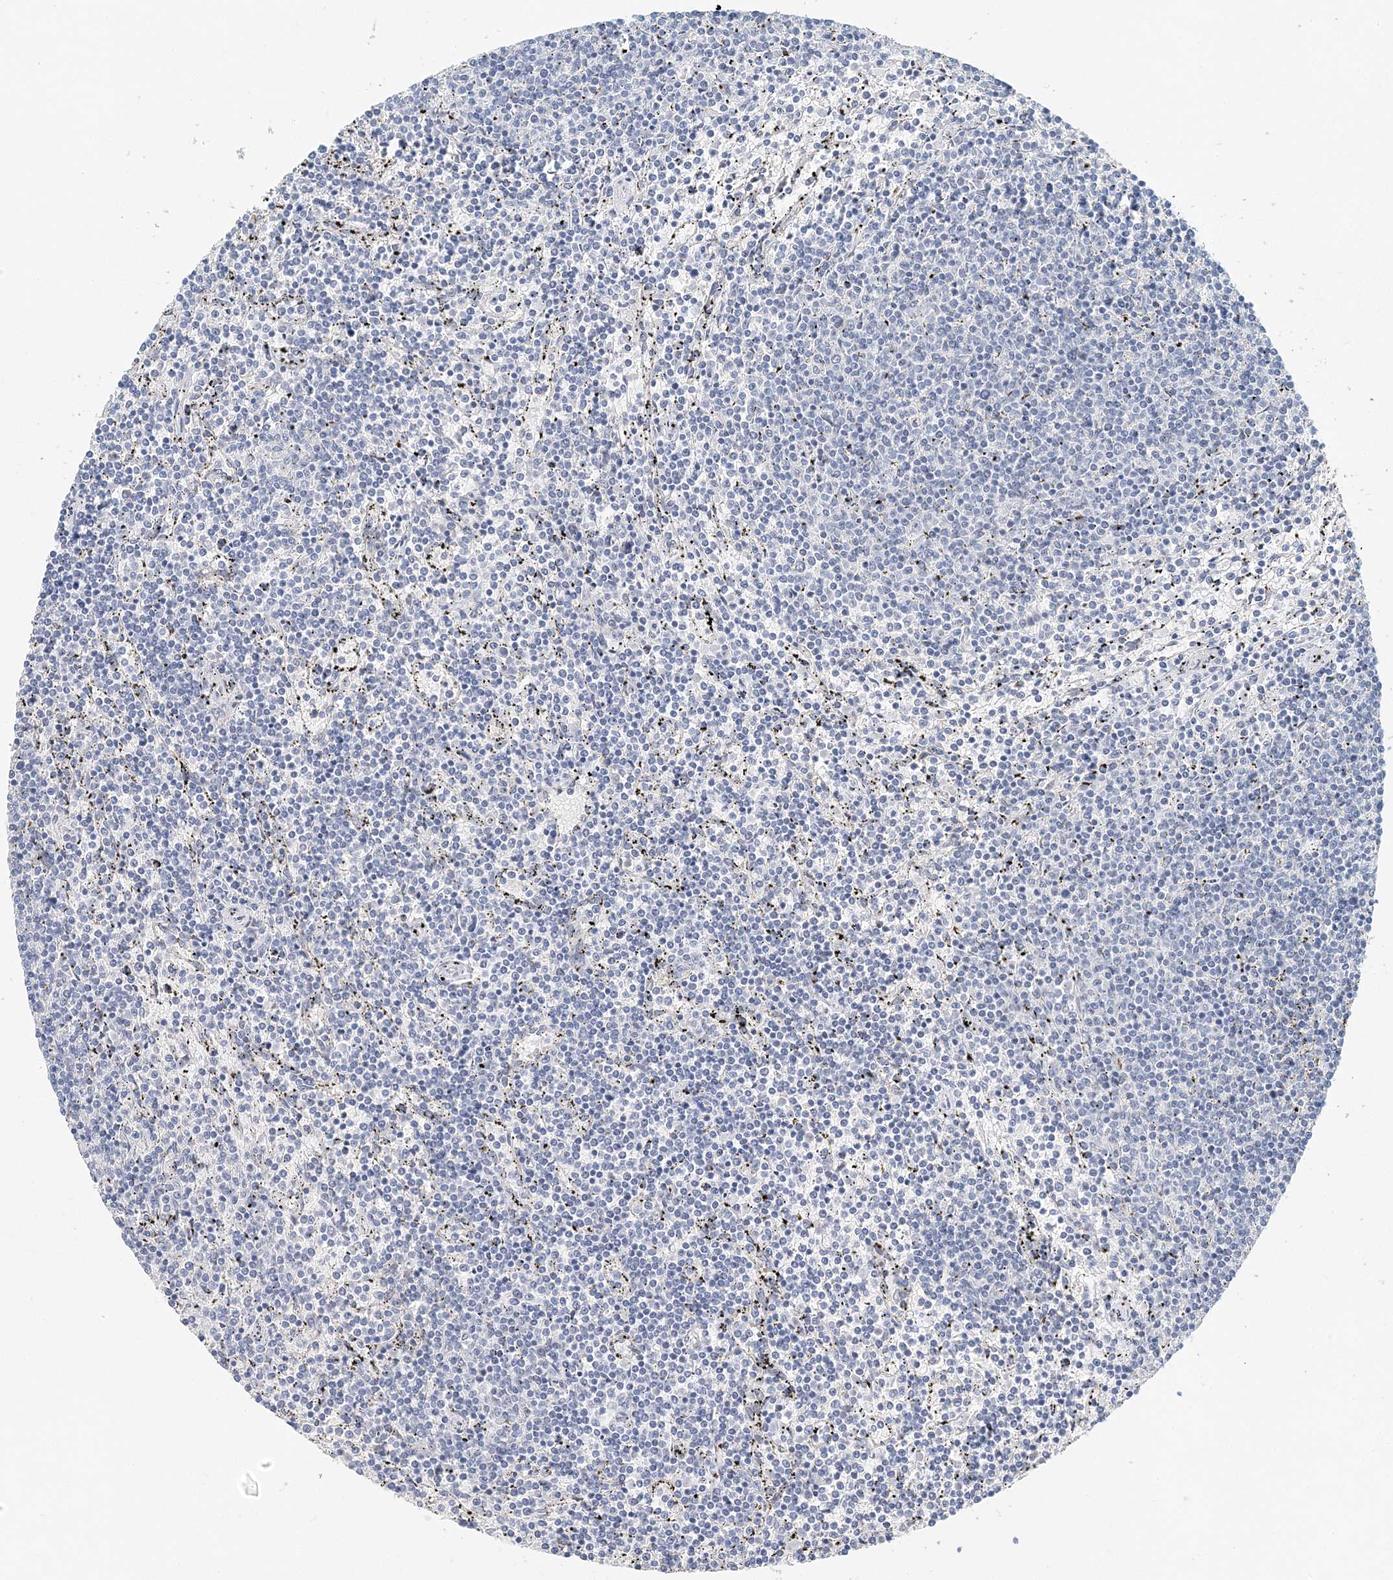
{"staining": {"intensity": "negative", "quantity": "none", "location": "none"}, "tissue": "lymphoma", "cell_type": "Tumor cells", "image_type": "cancer", "snomed": [{"axis": "morphology", "description": "Malignant lymphoma, non-Hodgkin's type, Low grade"}, {"axis": "topography", "description": "Spleen"}], "caption": "Immunohistochemical staining of lymphoma demonstrates no significant staining in tumor cells.", "gene": "VILL", "patient": {"sex": "female", "age": 50}}